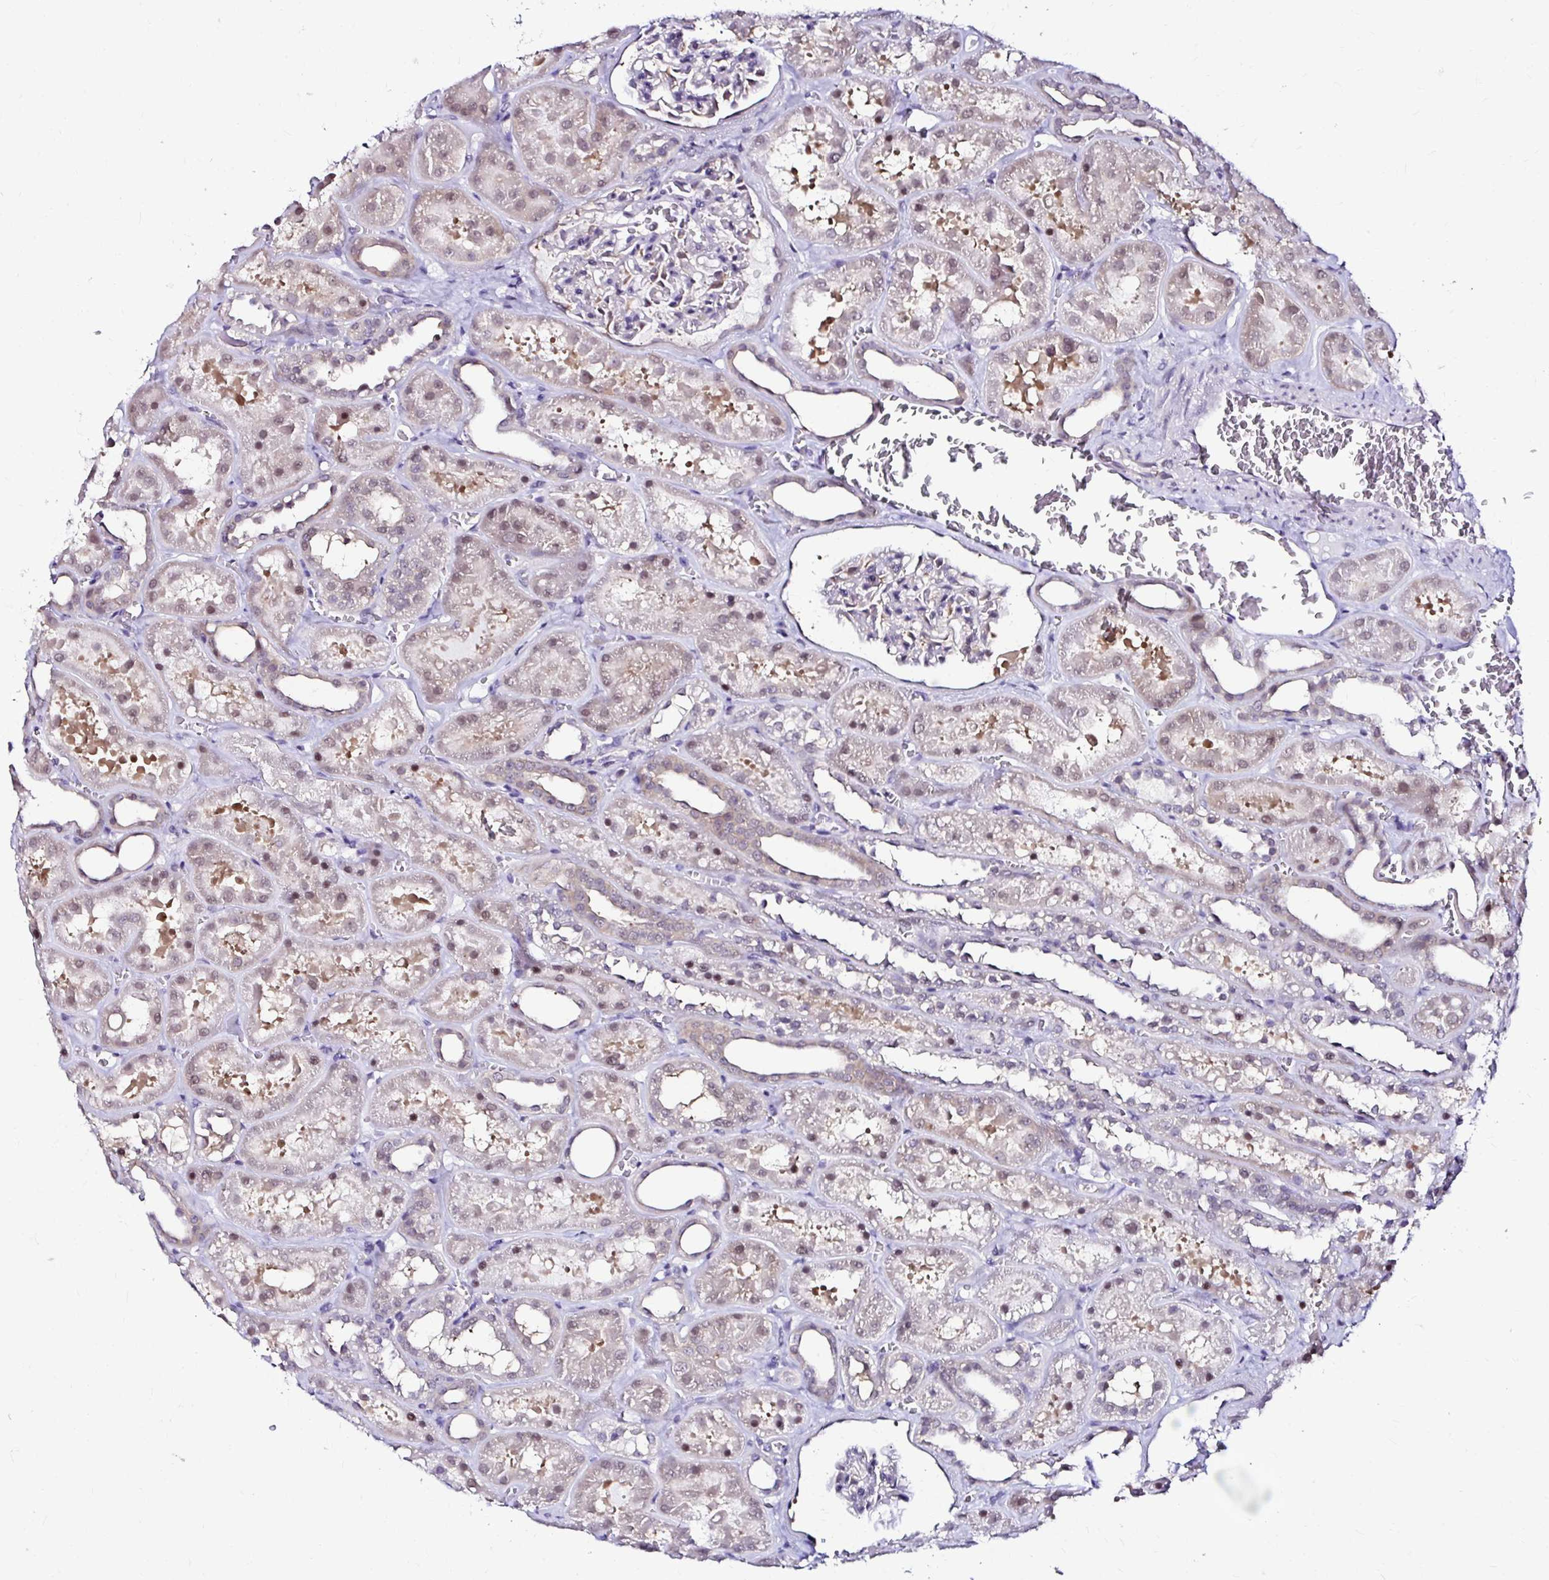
{"staining": {"intensity": "weak", "quantity": "<25%", "location": "cytoplasmic/membranous,nuclear"}, "tissue": "kidney", "cell_type": "Cells in glomeruli", "image_type": "normal", "snomed": [{"axis": "morphology", "description": "Normal tissue, NOS"}, {"axis": "topography", "description": "Kidney"}], "caption": "This micrograph is of normal kidney stained with immunohistochemistry (IHC) to label a protein in brown with the nuclei are counter-stained blue. There is no staining in cells in glomeruli.", "gene": "PSMD3", "patient": {"sex": "female", "age": 41}}